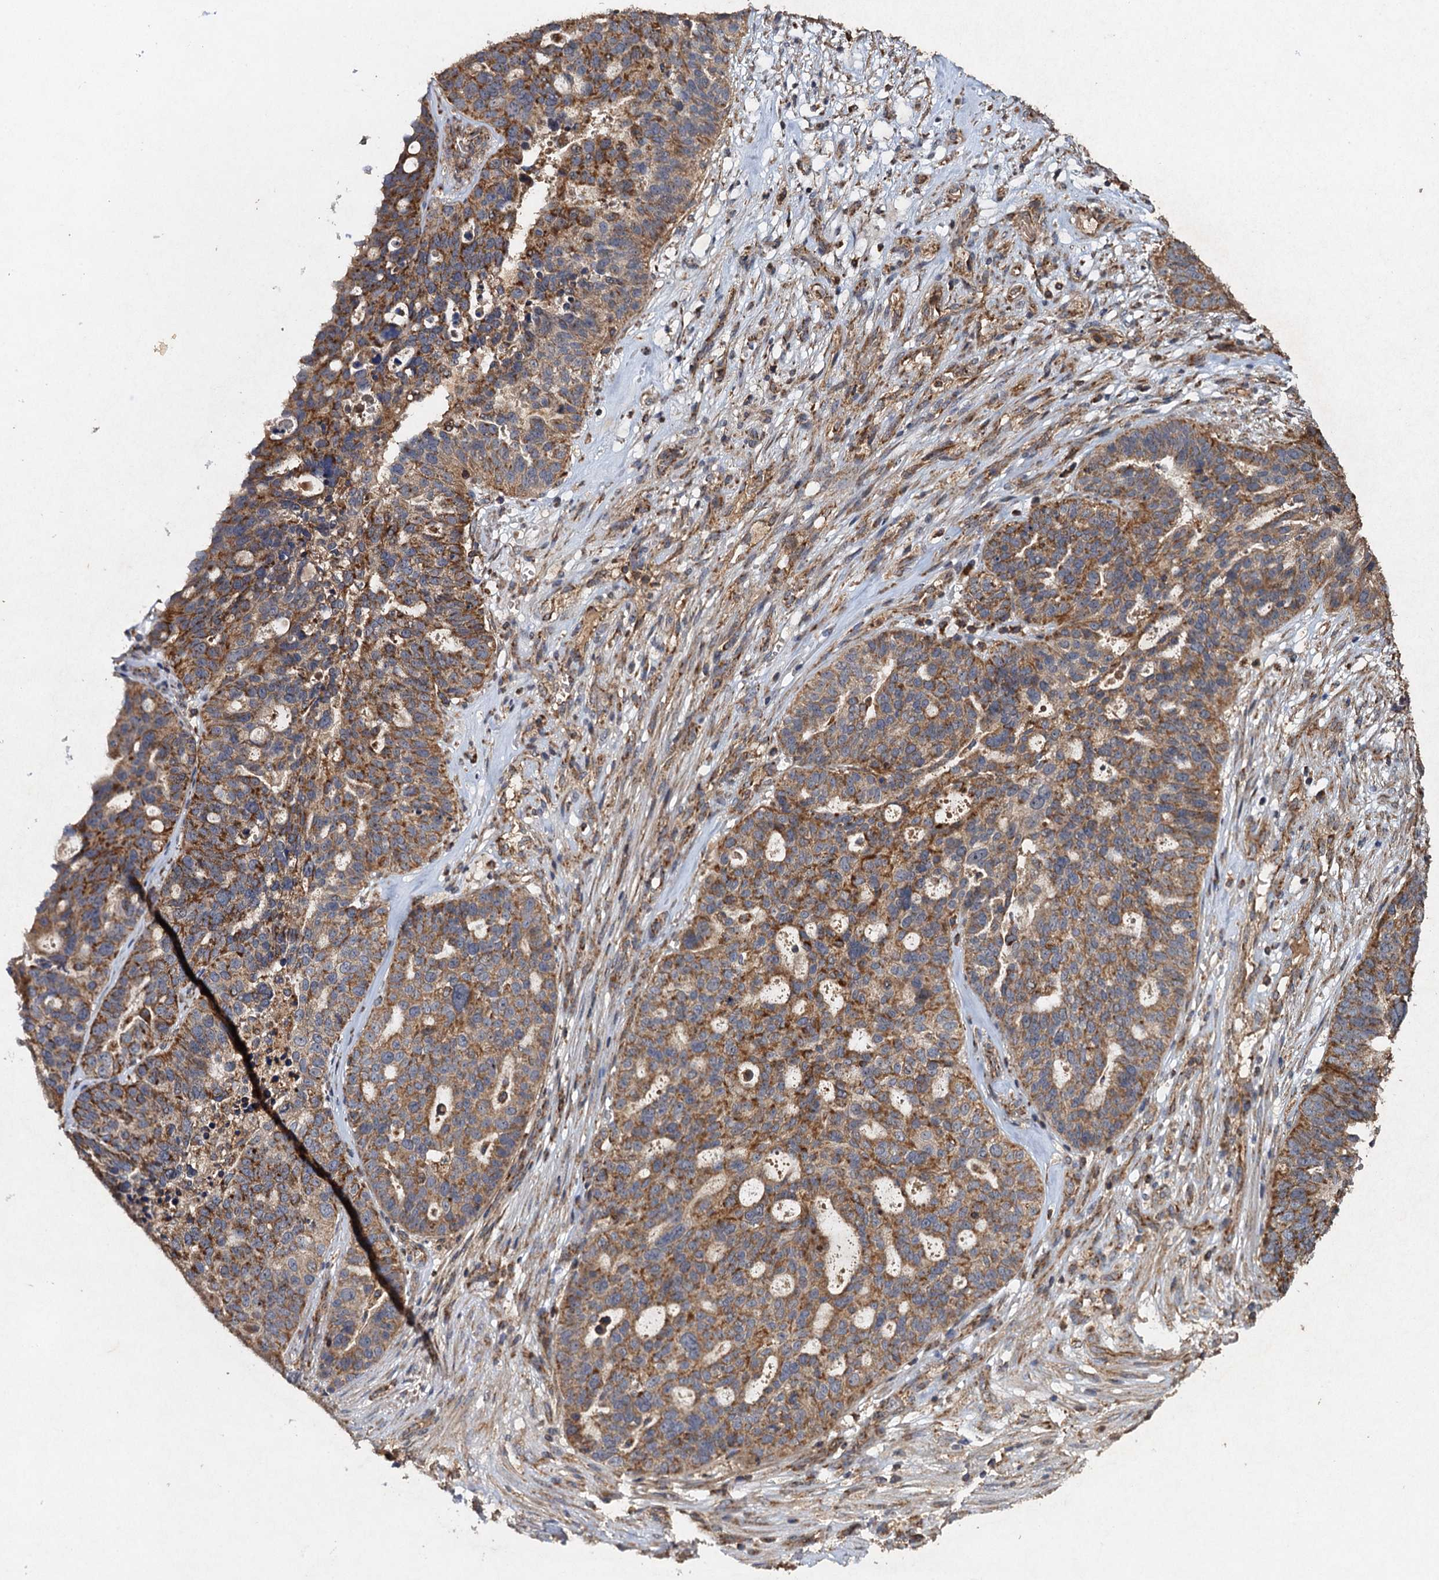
{"staining": {"intensity": "moderate", "quantity": ">75%", "location": "cytoplasmic/membranous"}, "tissue": "ovarian cancer", "cell_type": "Tumor cells", "image_type": "cancer", "snomed": [{"axis": "morphology", "description": "Cystadenocarcinoma, serous, NOS"}, {"axis": "topography", "description": "Ovary"}], "caption": "A high-resolution photomicrograph shows IHC staining of serous cystadenocarcinoma (ovarian), which shows moderate cytoplasmic/membranous positivity in approximately >75% of tumor cells.", "gene": "NDUFA13", "patient": {"sex": "female", "age": 59}}